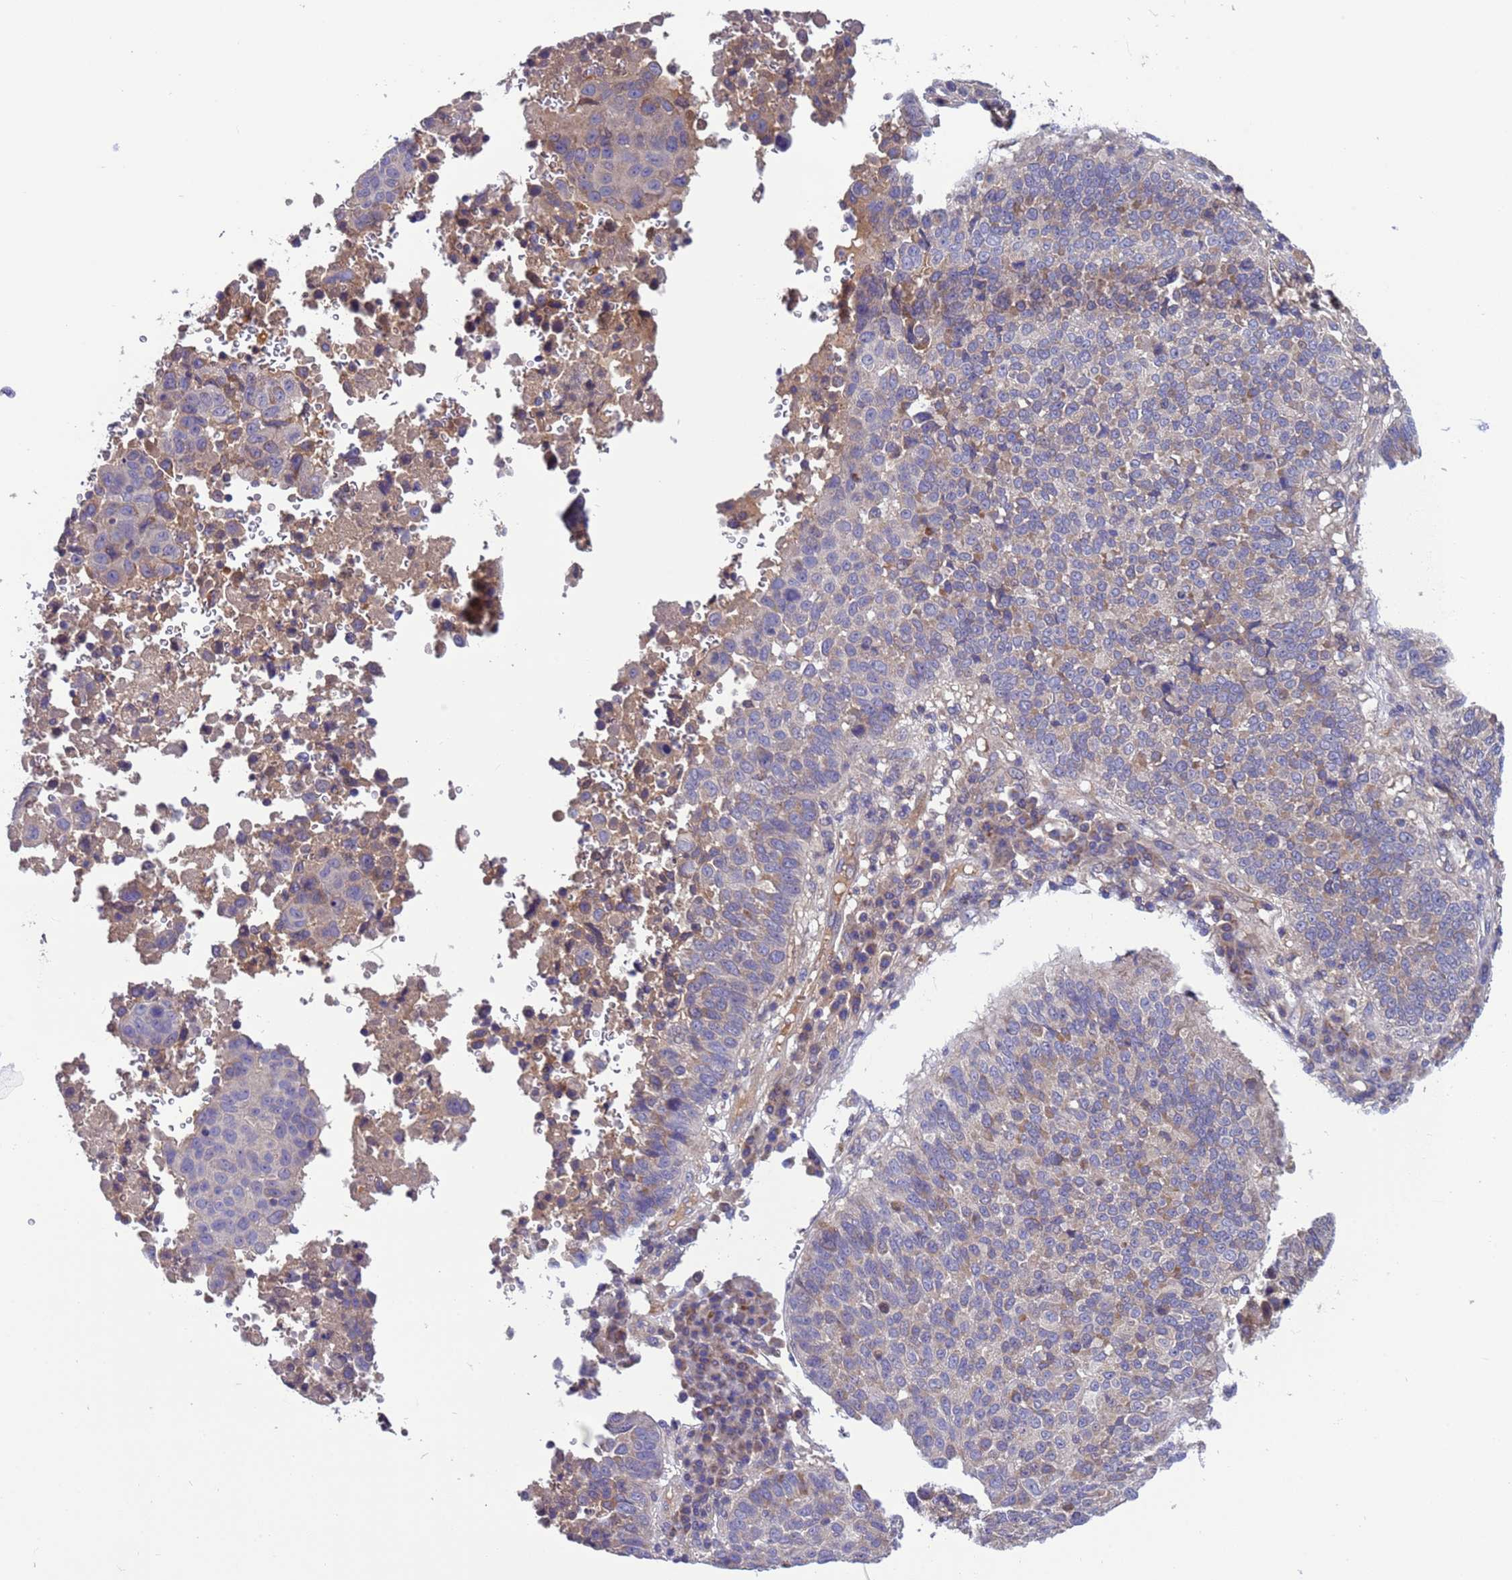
{"staining": {"intensity": "weak", "quantity": "<25%", "location": "cytoplasmic/membranous"}, "tissue": "lung cancer", "cell_type": "Tumor cells", "image_type": "cancer", "snomed": [{"axis": "morphology", "description": "Squamous cell carcinoma, NOS"}, {"axis": "topography", "description": "Lung"}], "caption": "A photomicrograph of human squamous cell carcinoma (lung) is negative for staining in tumor cells.", "gene": "PARP16", "patient": {"sex": "male", "age": 73}}